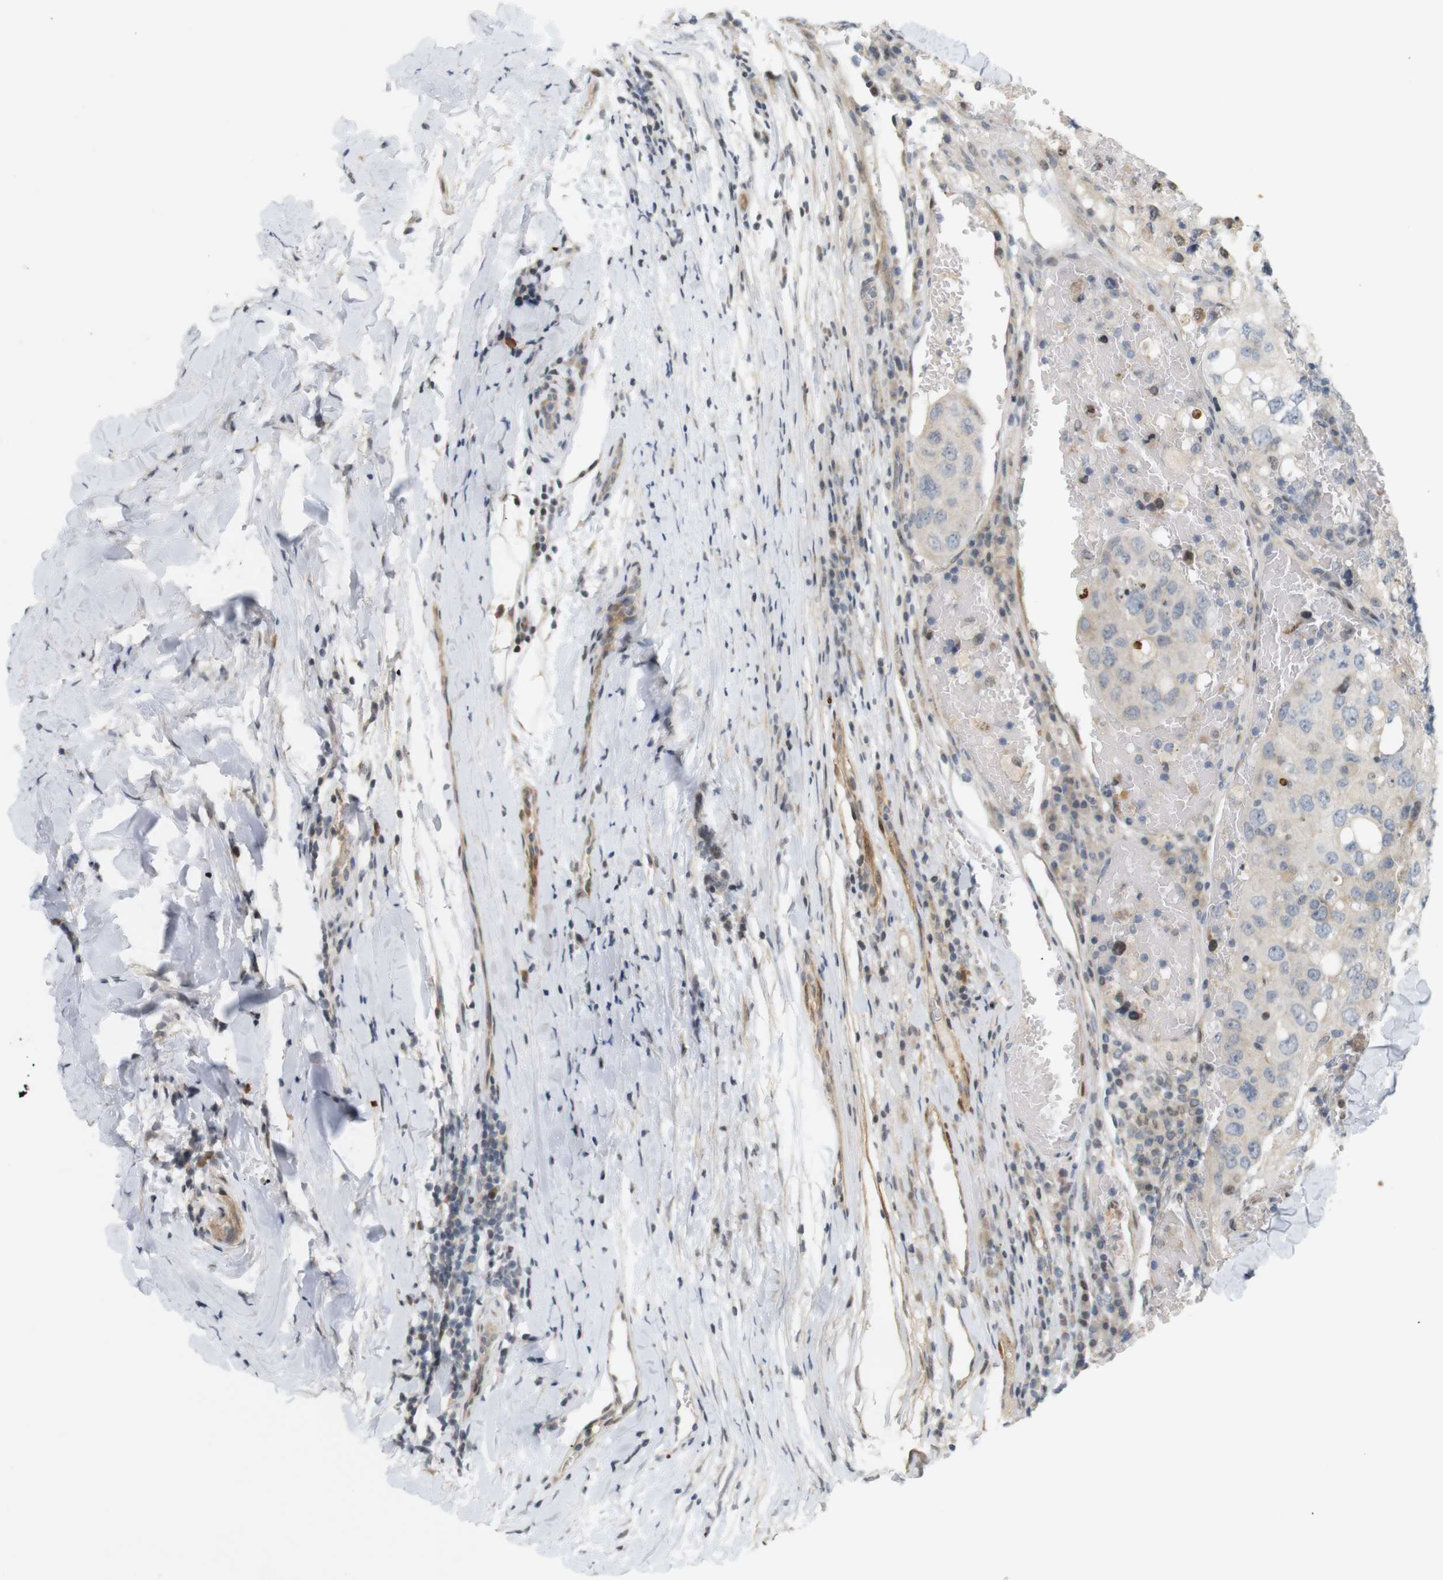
{"staining": {"intensity": "negative", "quantity": "none", "location": "none"}, "tissue": "urothelial cancer", "cell_type": "Tumor cells", "image_type": "cancer", "snomed": [{"axis": "morphology", "description": "Urothelial carcinoma, High grade"}, {"axis": "topography", "description": "Lymph node"}, {"axis": "topography", "description": "Urinary bladder"}], "caption": "Tumor cells are negative for protein expression in human urothelial carcinoma (high-grade).", "gene": "PPP1R14A", "patient": {"sex": "male", "age": 51}}